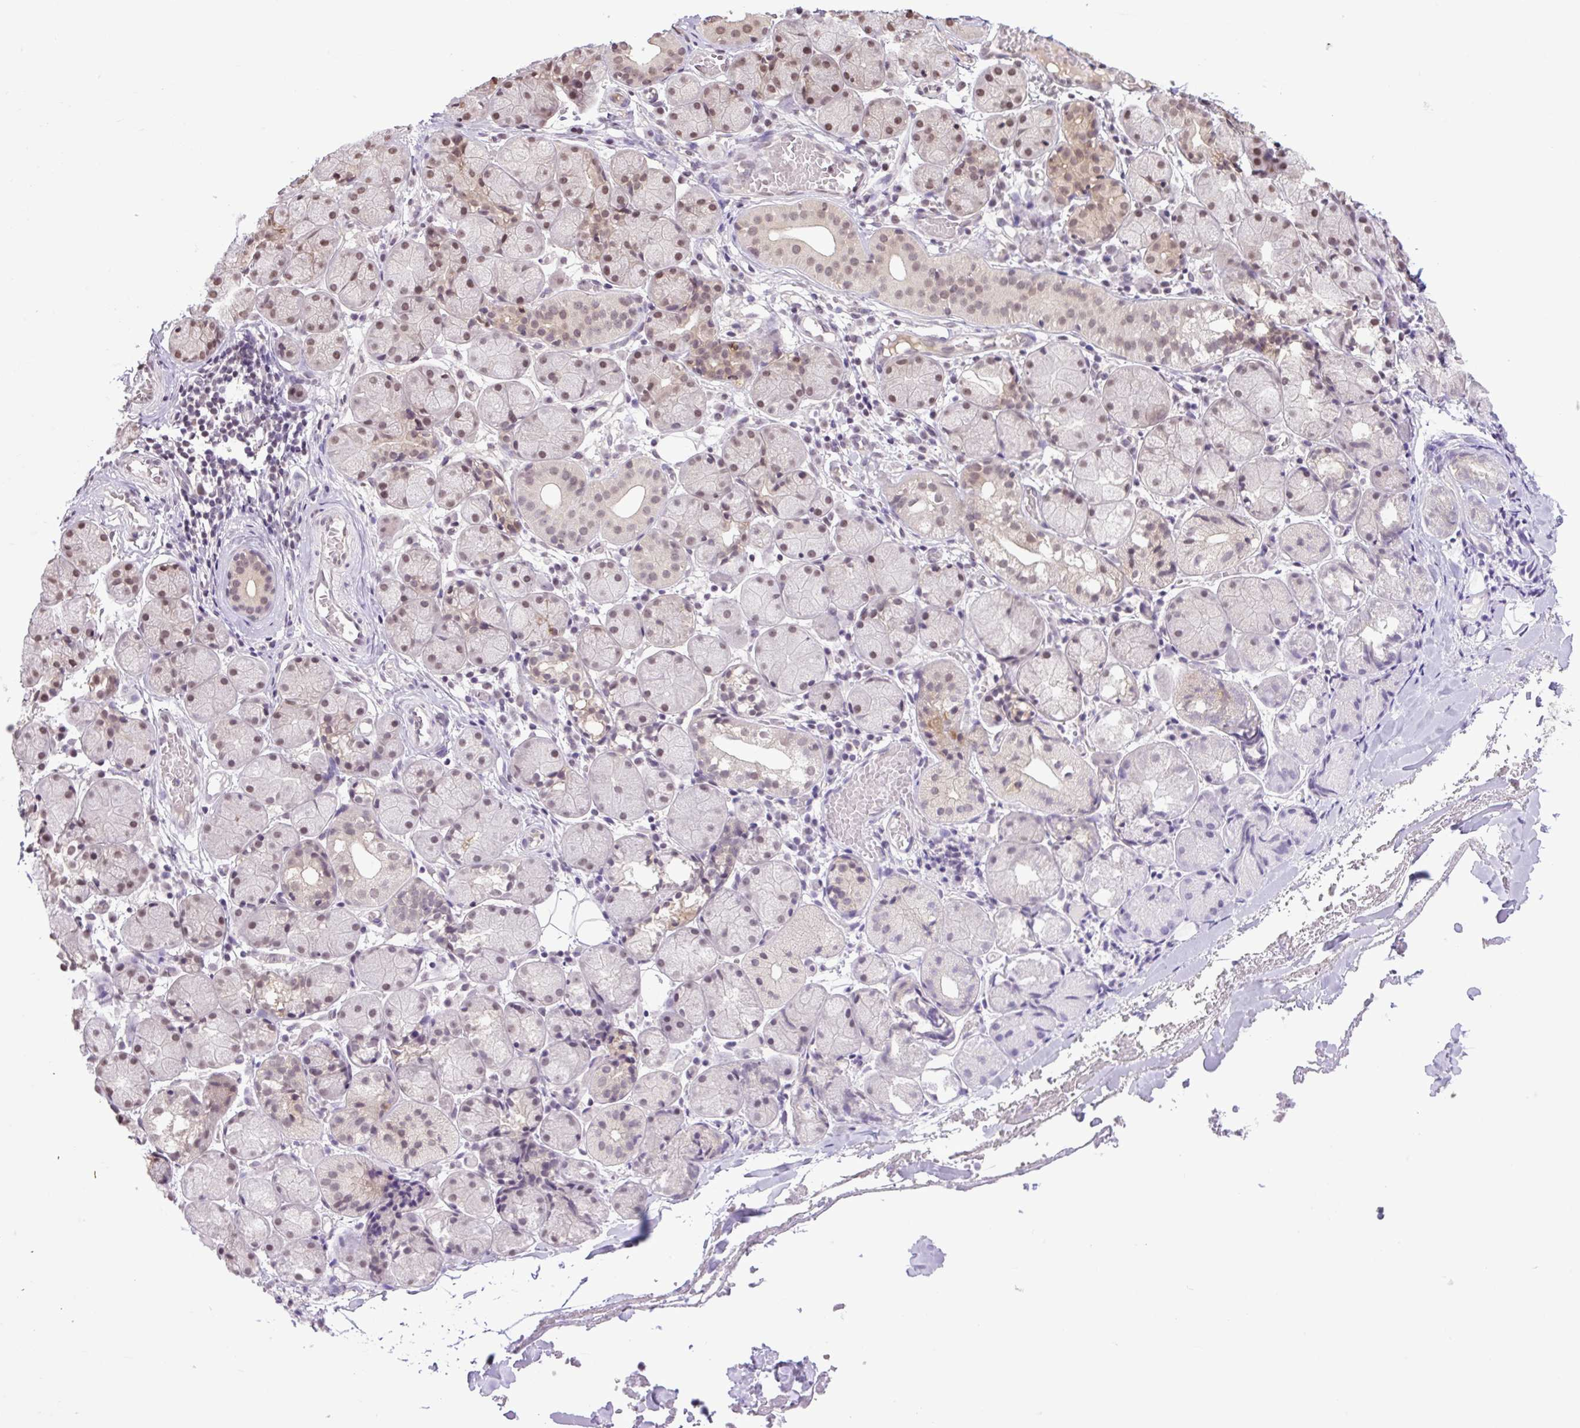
{"staining": {"intensity": "moderate", "quantity": "25%-75%", "location": "nuclear"}, "tissue": "salivary gland", "cell_type": "Glandular cells", "image_type": "normal", "snomed": [{"axis": "morphology", "description": "Normal tissue, NOS"}, {"axis": "topography", "description": "Salivary gland"}], "caption": "DAB immunohistochemical staining of benign human salivary gland displays moderate nuclear protein staining in approximately 25%-75% of glandular cells. The protein is shown in brown color, while the nuclei are stained blue.", "gene": "SGTA", "patient": {"sex": "female", "age": 24}}